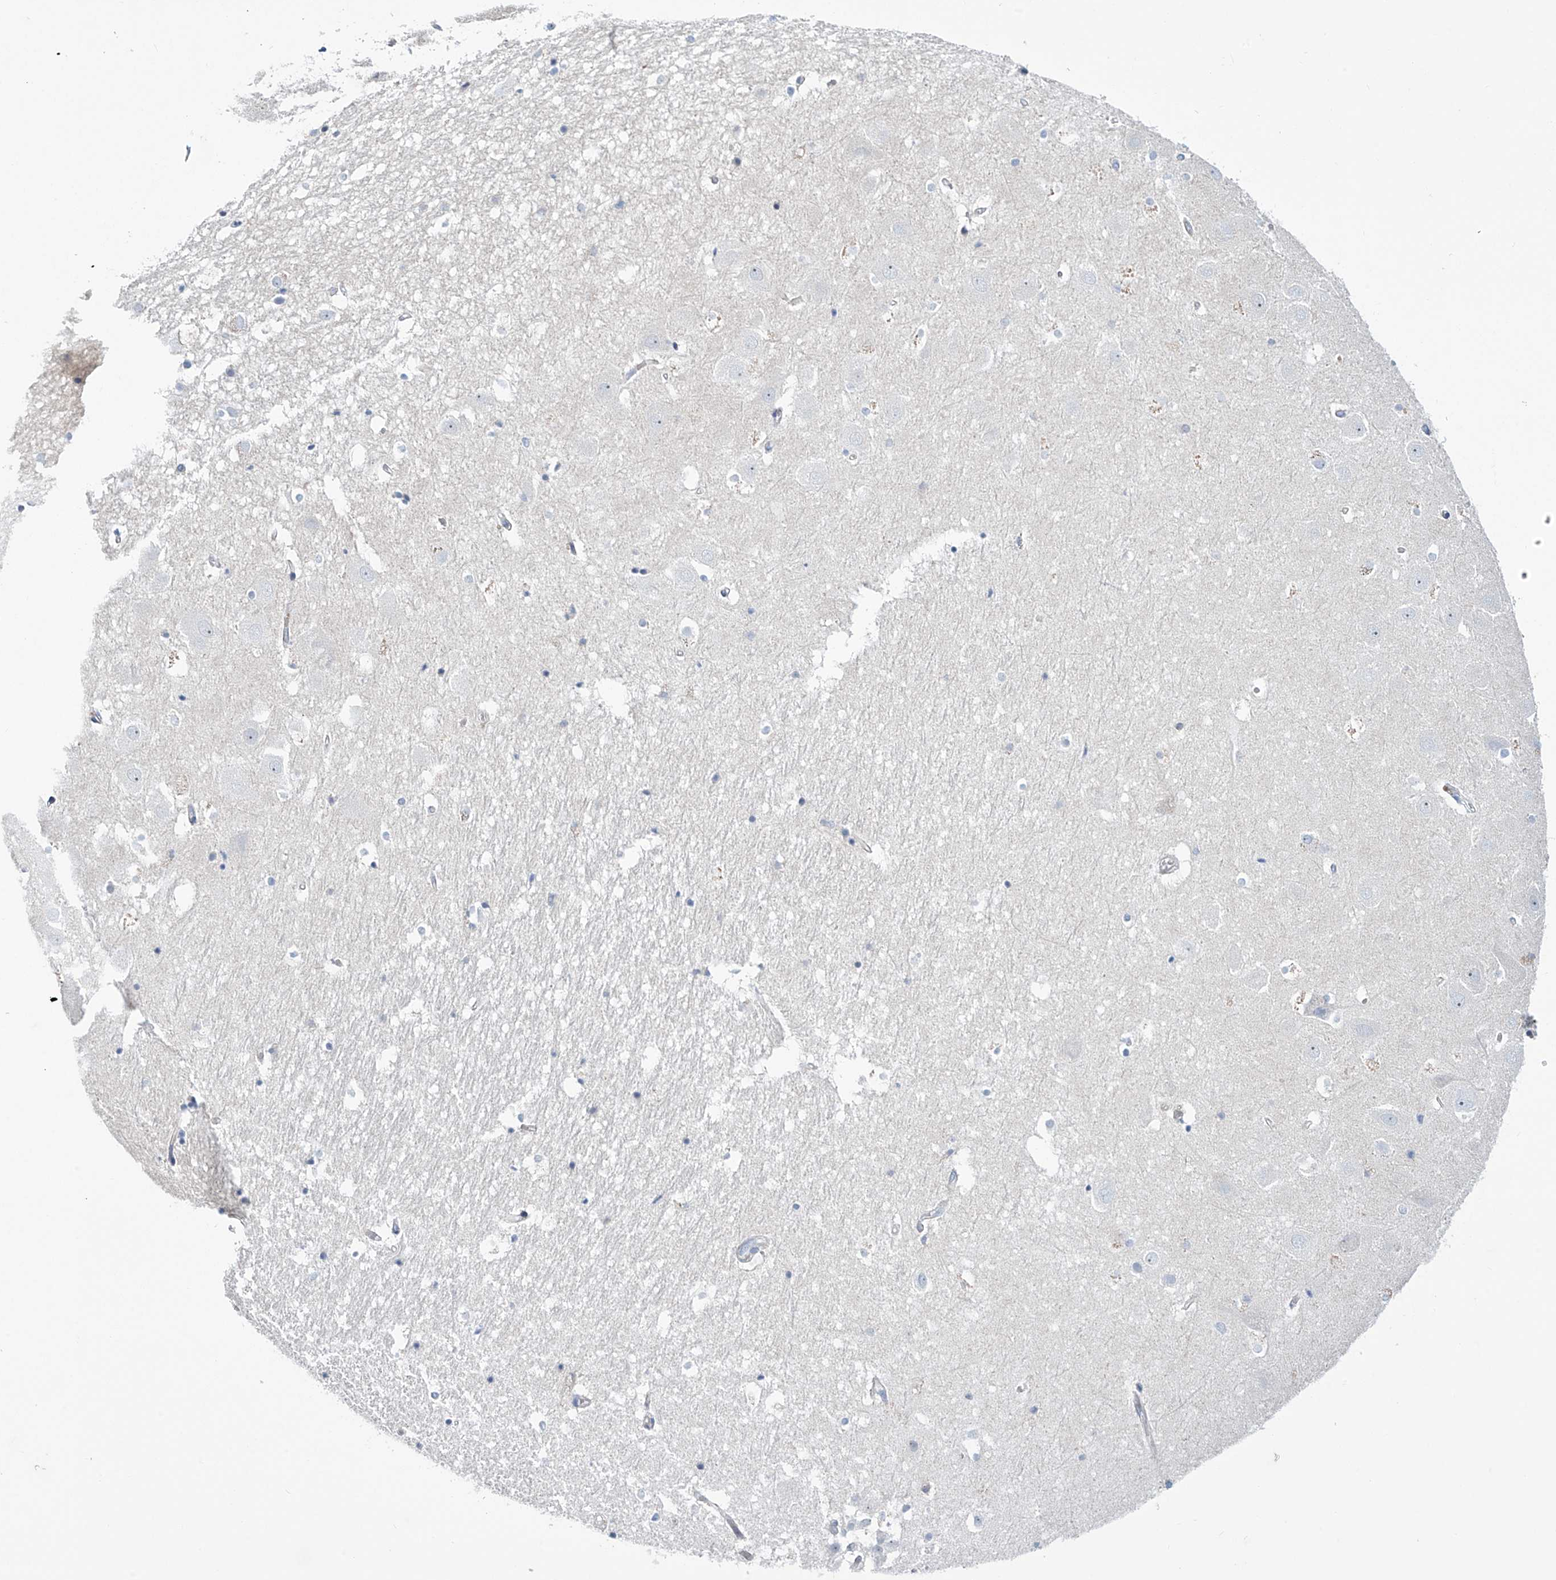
{"staining": {"intensity": "negative", "quantity": "none", "location": "none"}, "tissue": "hippocampus", "cell_type": "Glial cells", "image_type": "normal", "snomed": [{"axis": "morphology", "description": "Normal tissue, NOS"}, {"axis": "topography", "description": "Hippocampus"}], "caption": "Hippocampus stained for a protein using immunohistochemistry (IHC) shows no staining glial cells.", "gene": "TRIM60", "patient": {"sex": "female", "age": 52}}